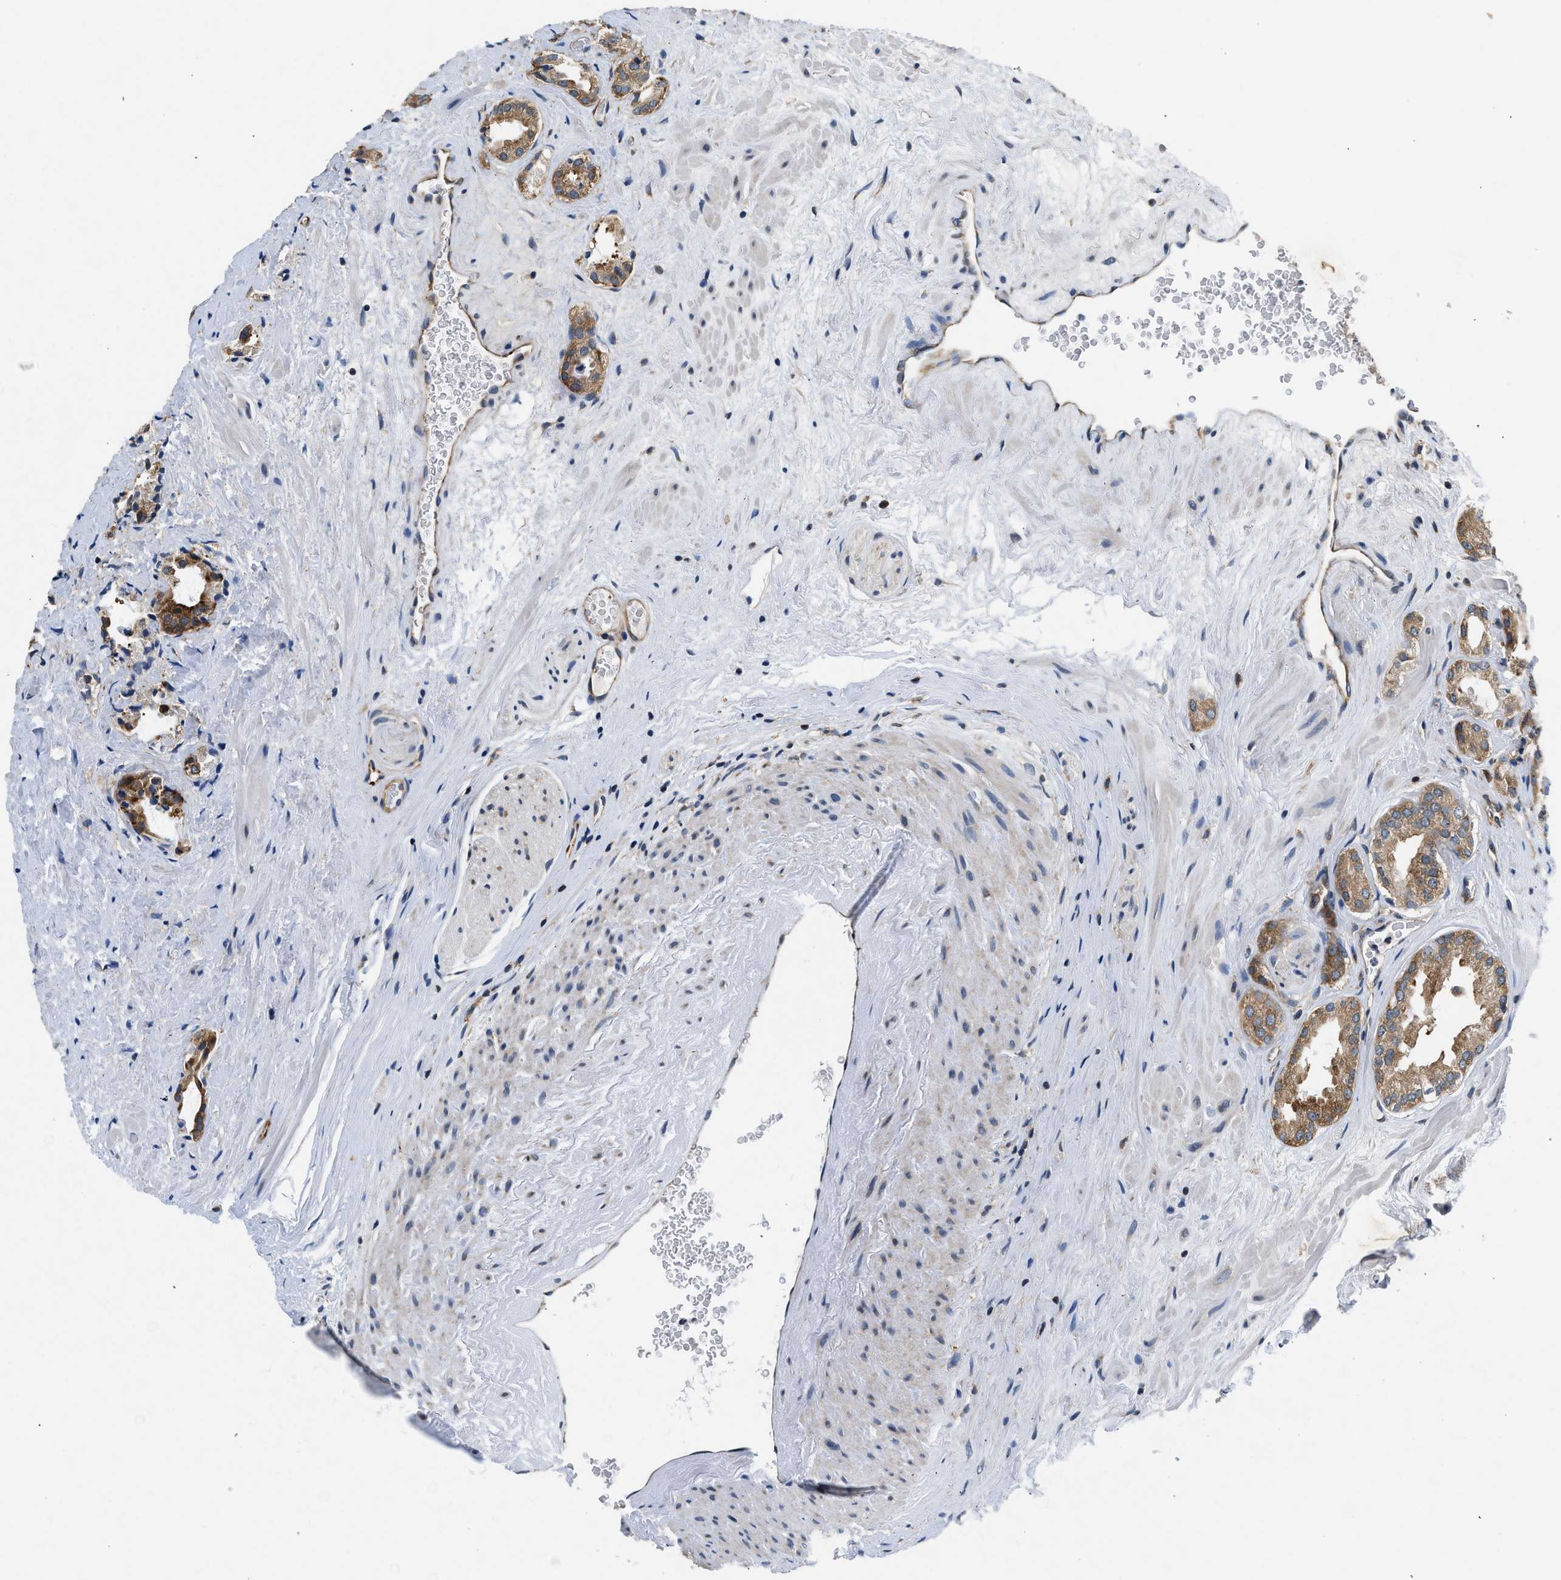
{"staining": {"intensity": "moderate", "quantity": ">75%", "location": "cytoplasmic/membranous"}, "tissue": "prostate cancer", "cell_type": "Tumor cells", "image_type": "cancer", "snomed": [{"axis": "morphology", "description": "Adenocarcinoma, High grade"}, {"axis": "topography", "description": "Prostate"}], "caption": "A micrograph showing moderate cytoplasmic/membranous expression in about >75% of tumor cells in prostate cancer (high-grade adenocarcinoma), as visualized by brown immunohistochemical staining.", "gene": "PA2G4", "patient": {"sex": "male", "age": 64}}